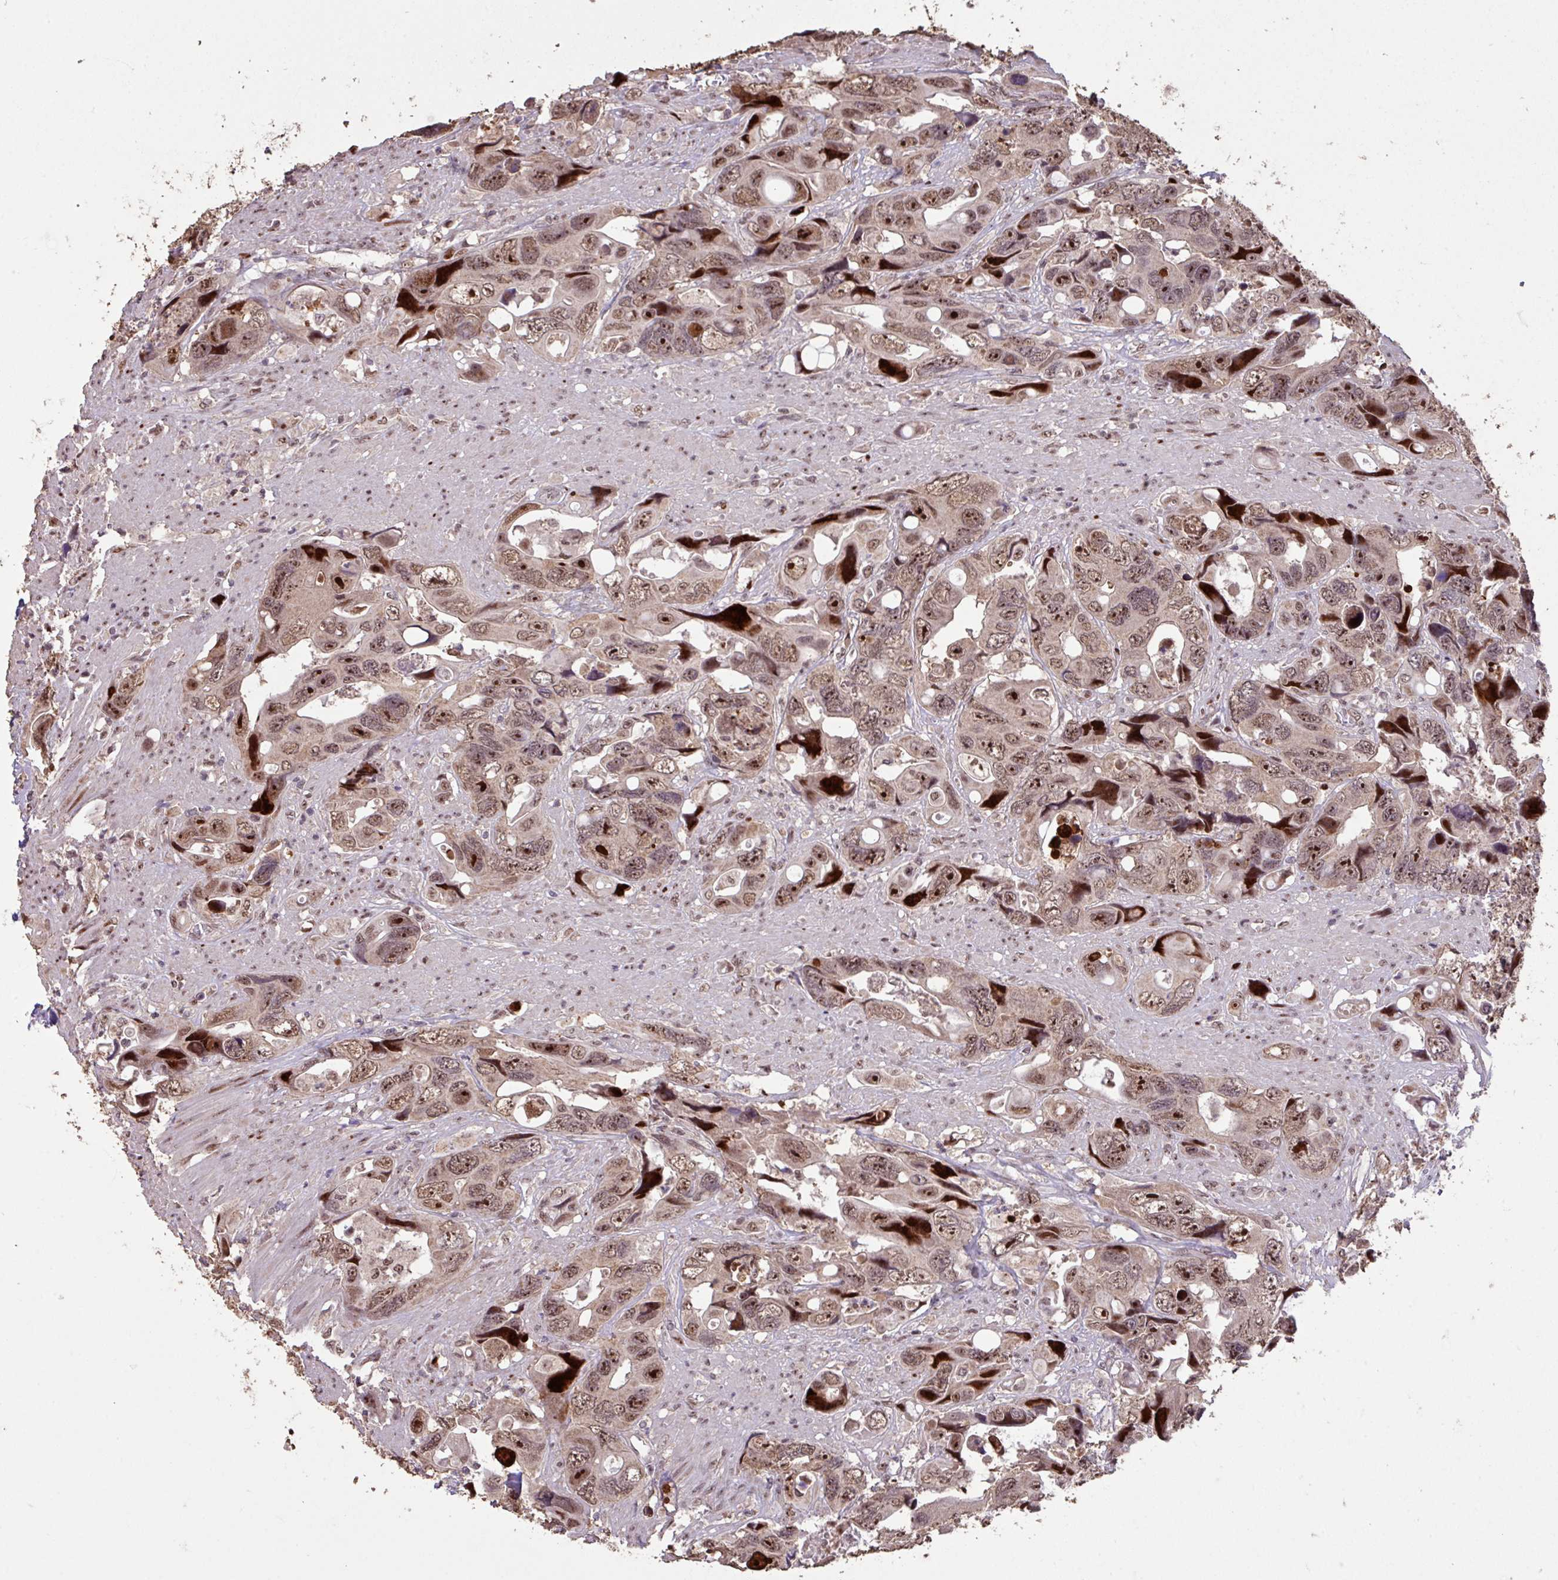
{"staining": {"intensity": "moderate", "quantity": ">75%", "location": "nuclear"}, "tissue": "colorectal cancer", "cell_type": "Tumor cells", "image_type": "cancer", "snomed": [{"axis": "morphology", "description": "Adenocarcinoma, NOS"}, {"axis": "topography", "description": "Rectum"}], "caption": "IHC of human colorectal adenocarcinoma shows medium levels of moderate nuclear expression in about >75% of tumor cells.", "gene": "ZNF709", "patient": {"sex": "male", "age": 57}}